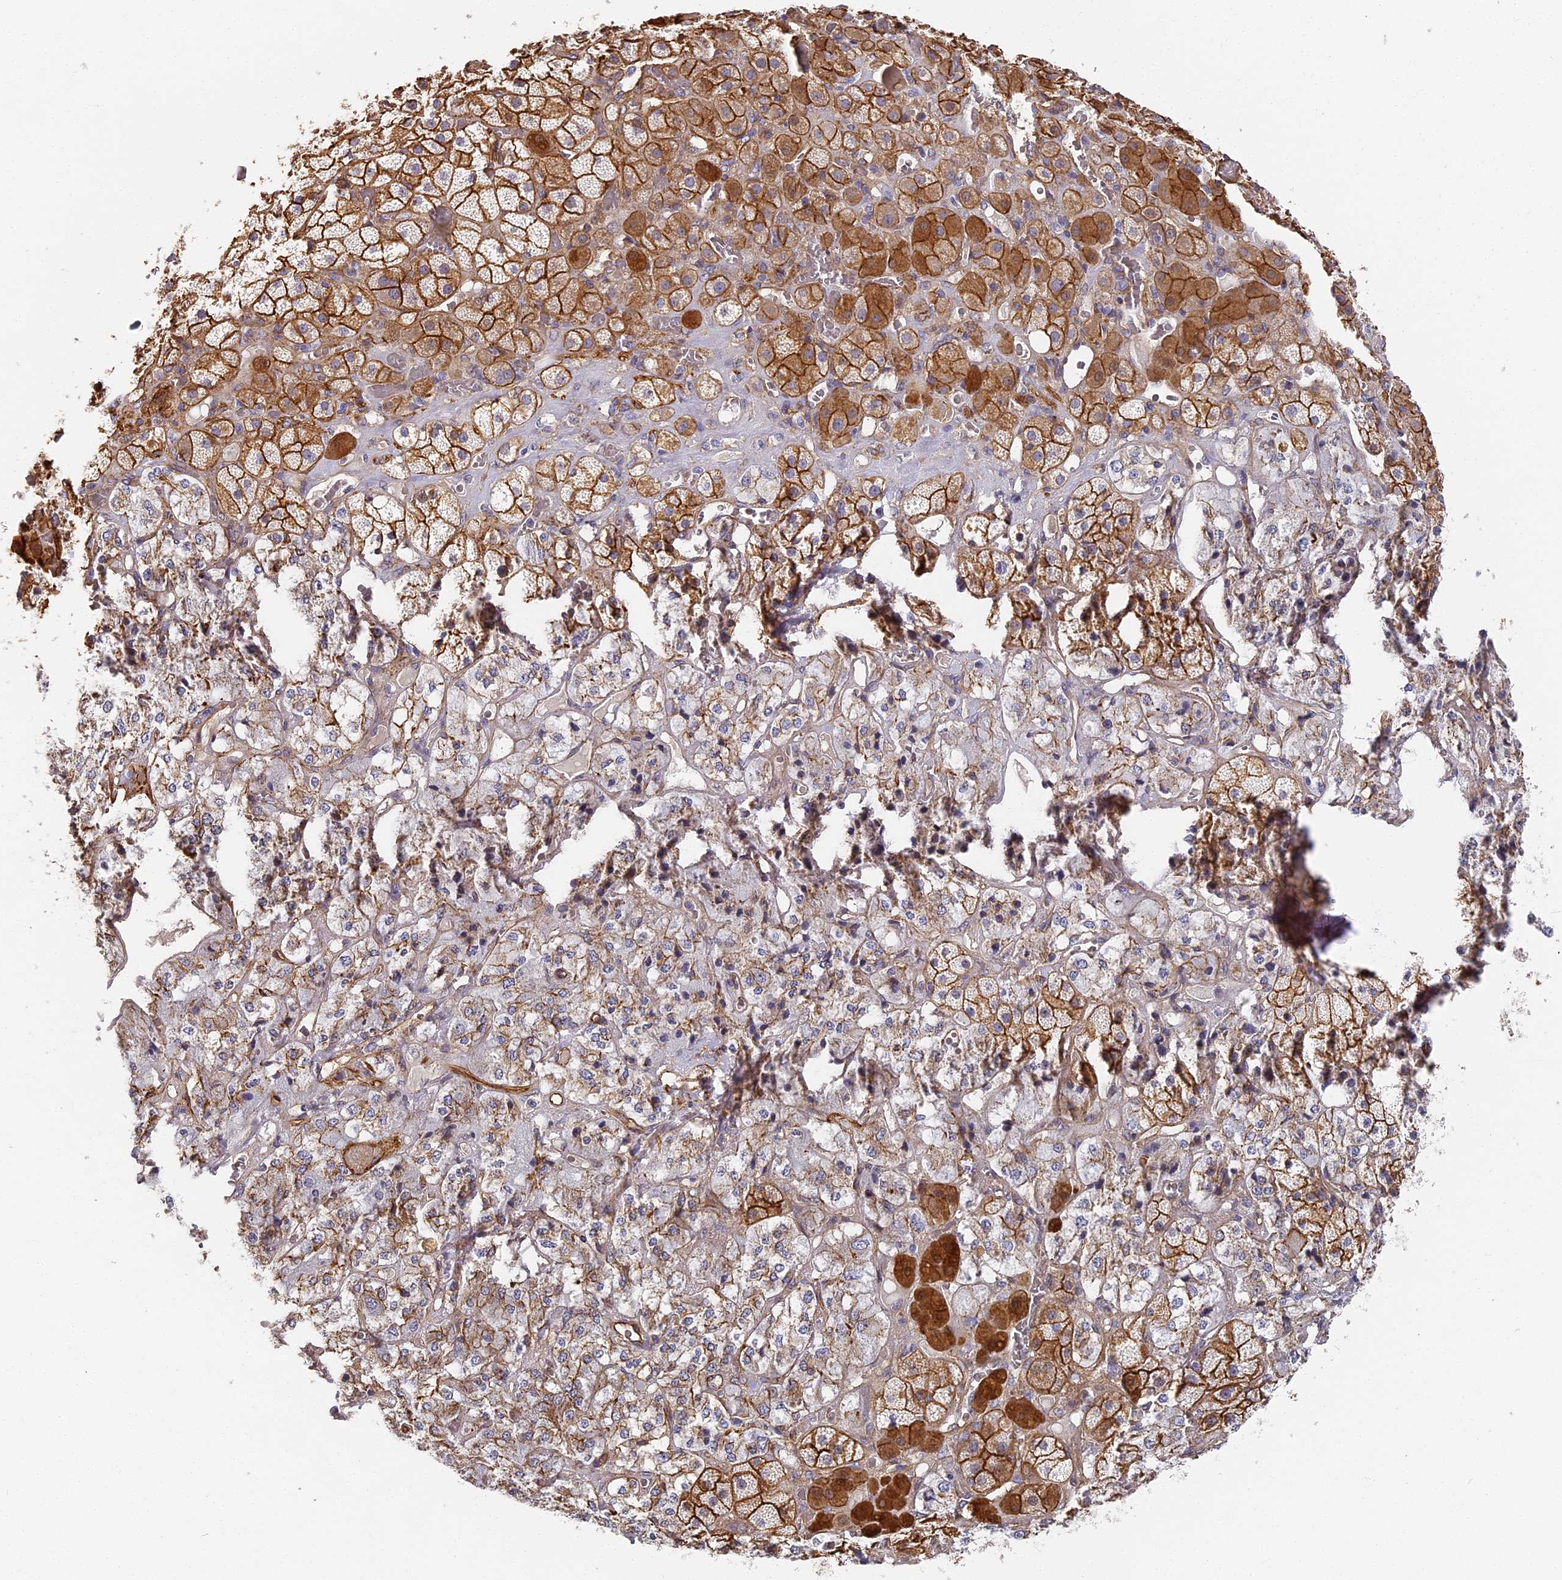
{"staining": {"intensity": "moderate", "quantity": ">75%", "location": "cytoplasmic/membranous"}, "tissue": "adrenal gland", "cell_type": "Glandular cells", "image_type": "normal", "snomed": [{"axis": "morphology", "description": "Normal tissue, NOS"}, {"axis": "topography", "description": "Adrenal gland"}], "caption": "Immunohistochemistry (IHC) histopathology image of unremarkable adrenal gland: human adrenal gland stained using immunohistochemistry demonstrates medium levels of moderate protein expression localized specifically in the cytoplasmic/membranous of glandular cells, appearing as a cytoplasmic/membranous brown color.", "gene": "CCDC30", "patient": {"sex": "male", "age": 57}}